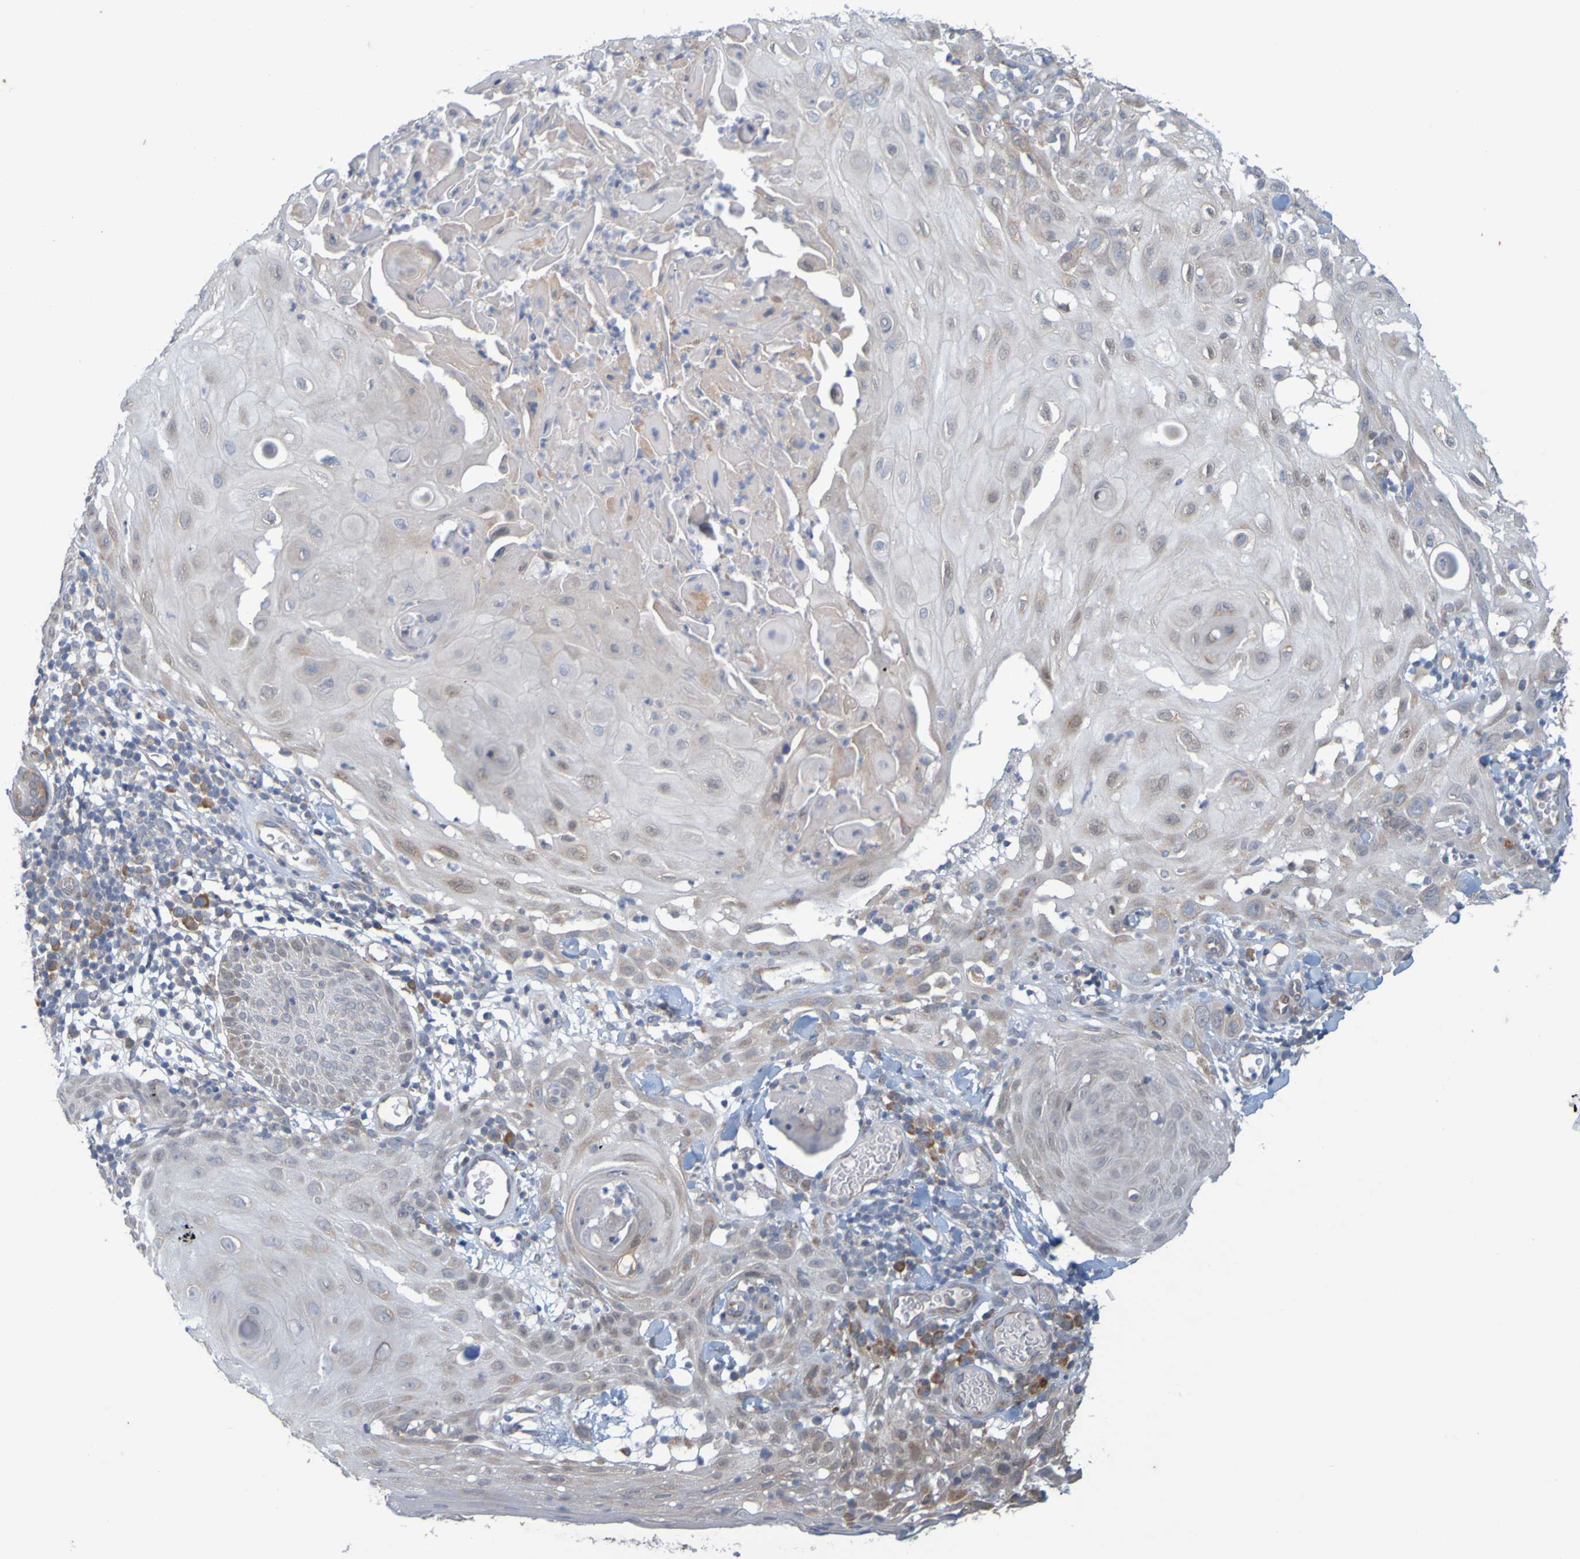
{"staining": {"intensity": "weak", "quantity": "<25%", "location": "cytoplasmic/membranous"}, "tissue": "skin cancer", "cell_type": "Tumor cells", "image_type": "cancer", "snomed": [{"axis": "morphology", "description": "Squamous cell carcinoma, NOS"}, {"axis": "topography", "description": "Skin"}], "caption": "DAB immunohistochemical staining of skin cancer (squamous cell carcinoma) demonstrates no significant expression in tumor cells.", "gene": "MOGS", "patient": {"sex": "male", "age": 24}}